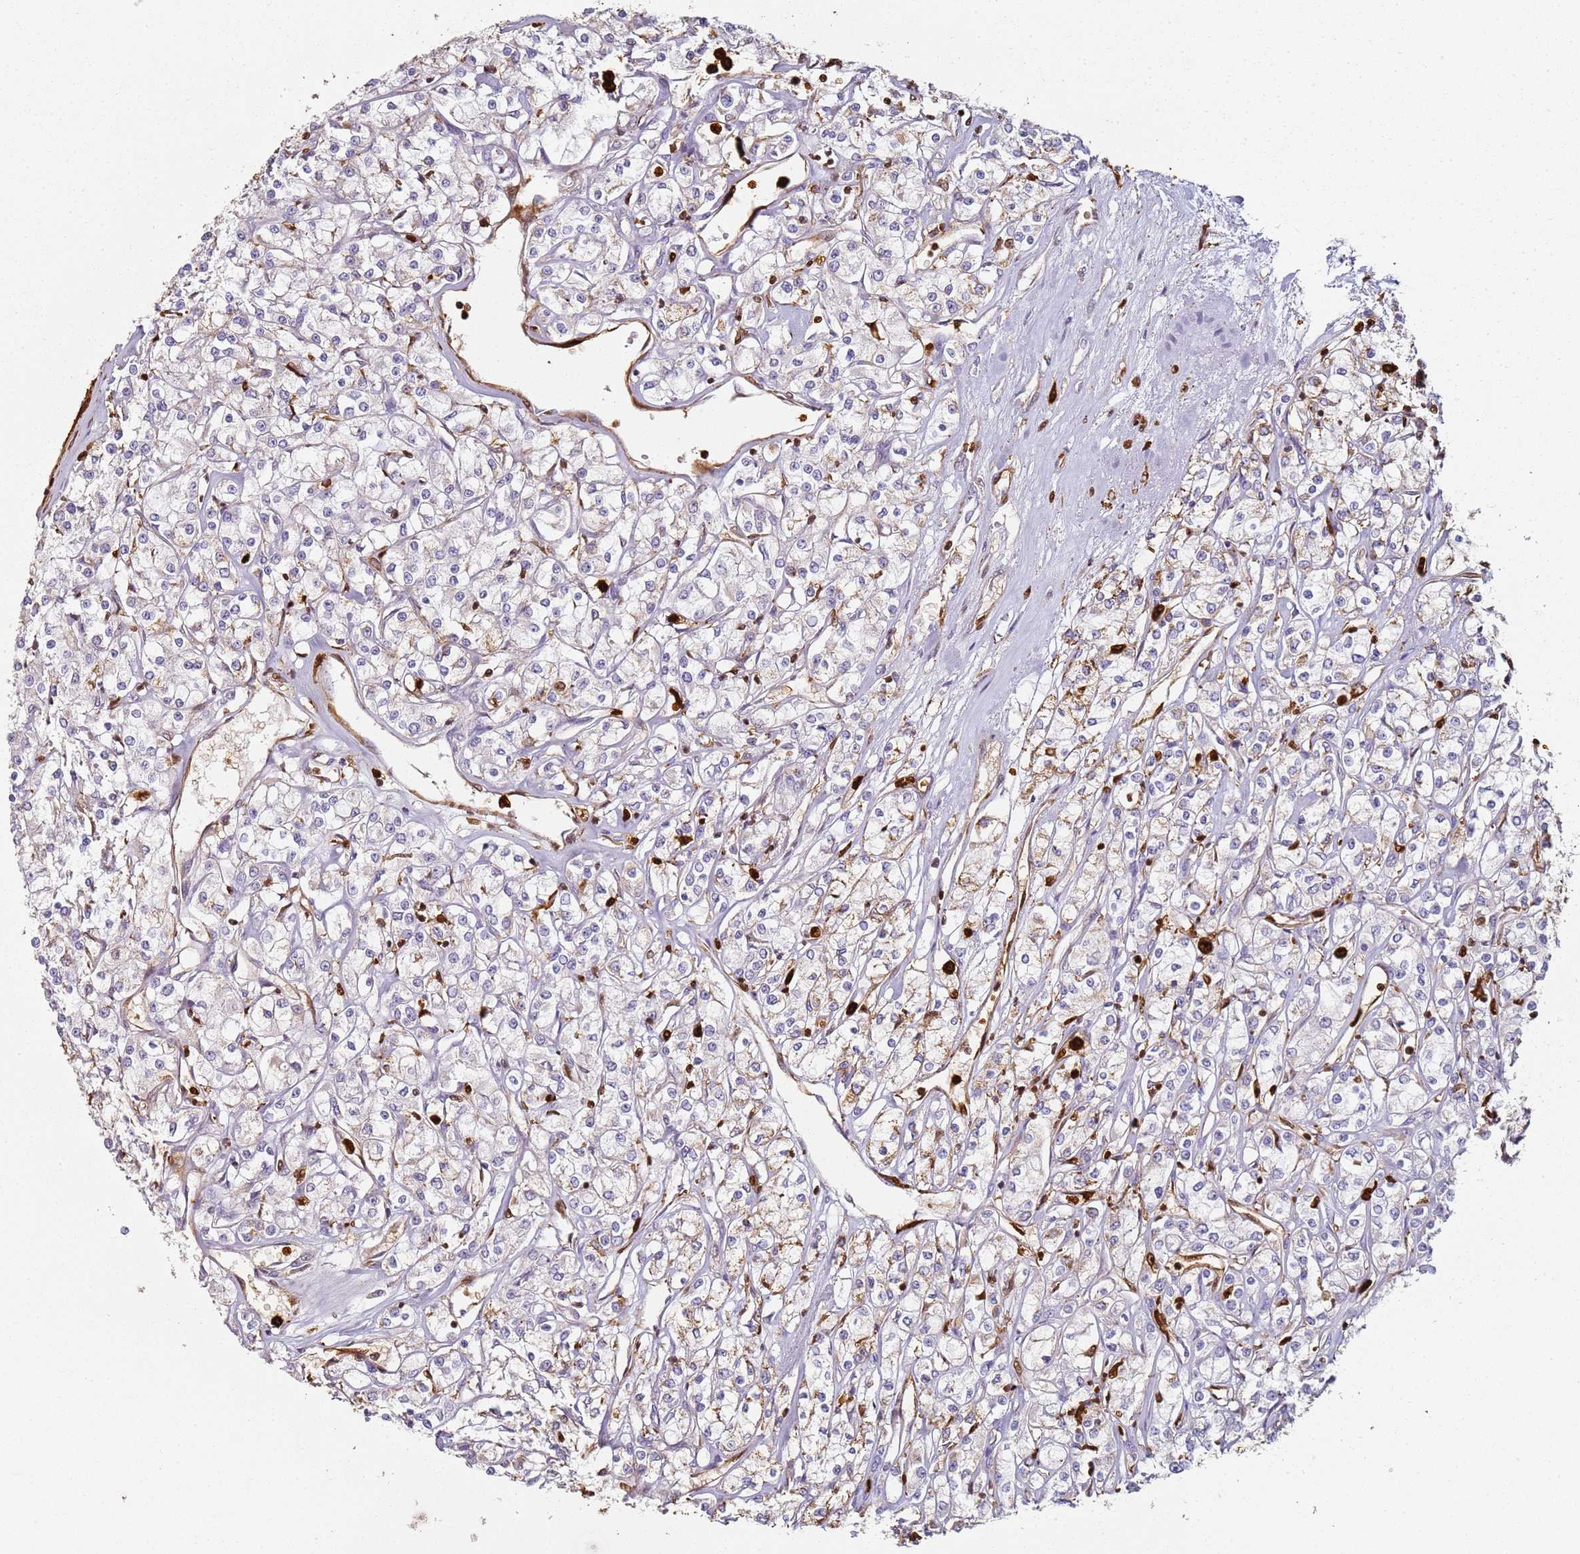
{"staining": {"intensity": "negative", "quantity": "none", "location": "none"}, "tissue": "renal cancer", "cell_type": "Tumor cells", "image_type": "cancer", "snomed": [{"axis": "morphology", "description": "Adenocarcinoma, NOS"}, {"axis": "topography", "description": "Kidney"}], "caption": "Renal adenocarcinoma was stained to show a protein in brown. There is no significant staining in tumor cells.", "gene": "S100A4", "patient": {"sex": "female", "age": 59}}